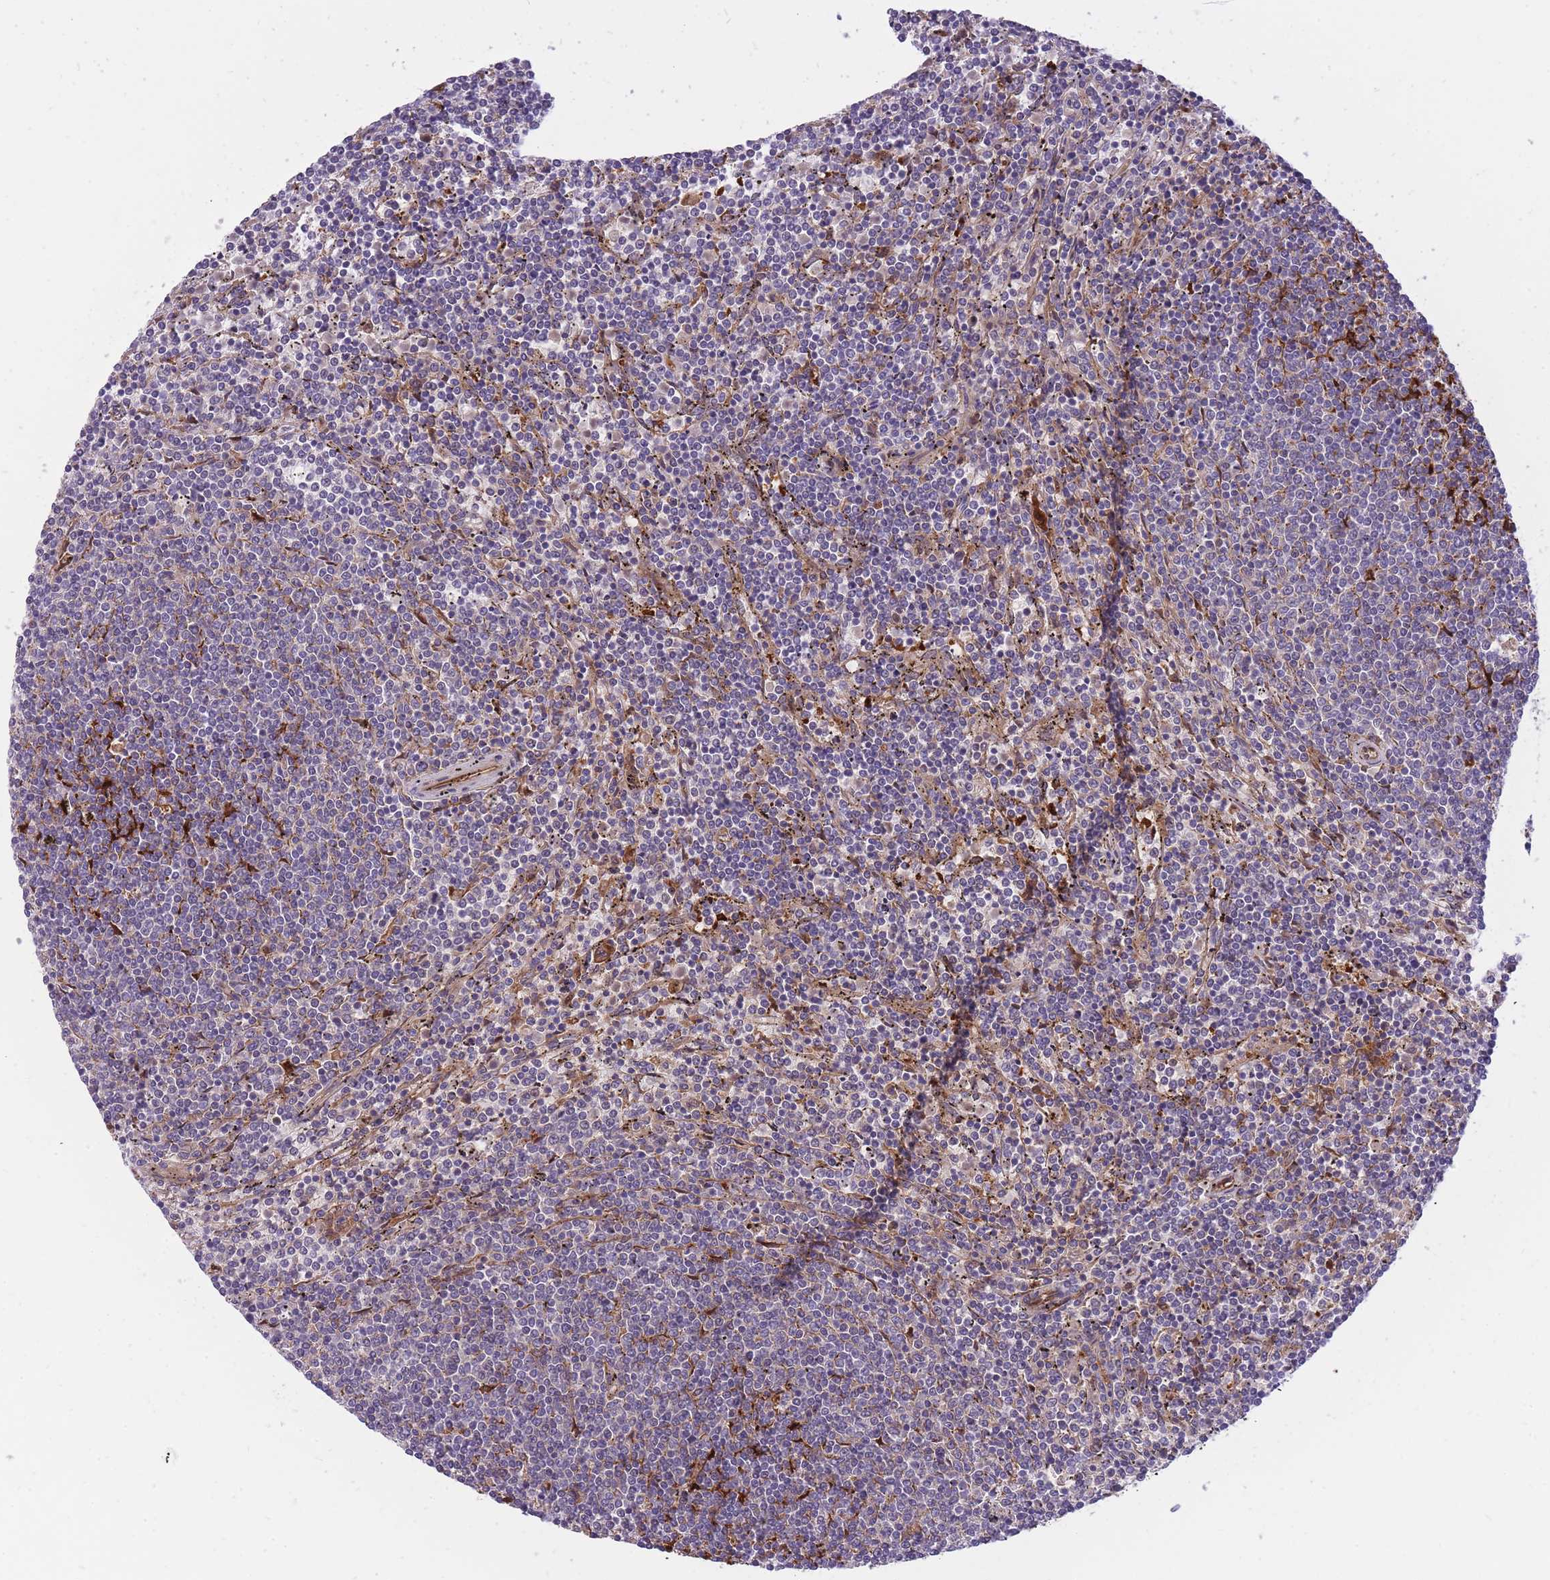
{"staining": {"intensity": "negative", "quantity": "none", "location": "none"}, "tissue": "lymphoma", "cell_type": "Tumor cells", "image_type": "cancer", "snomed": [{"axis": "morphology", "description": "Malignant lymphoma, non-Hodgkin's type, Low grade"}, {"axis": "topography", "description": "Spleen"}], "caption": "The immunohistochemistry (IHC) image has no significant expression in tumor cells of malignant lymphoma, non-Hodgkin's type (low-grade) tissue. Nuclei are stained in blue.", "gene": "CRYGN", "patient": {"sex": "female", "age": 50}}